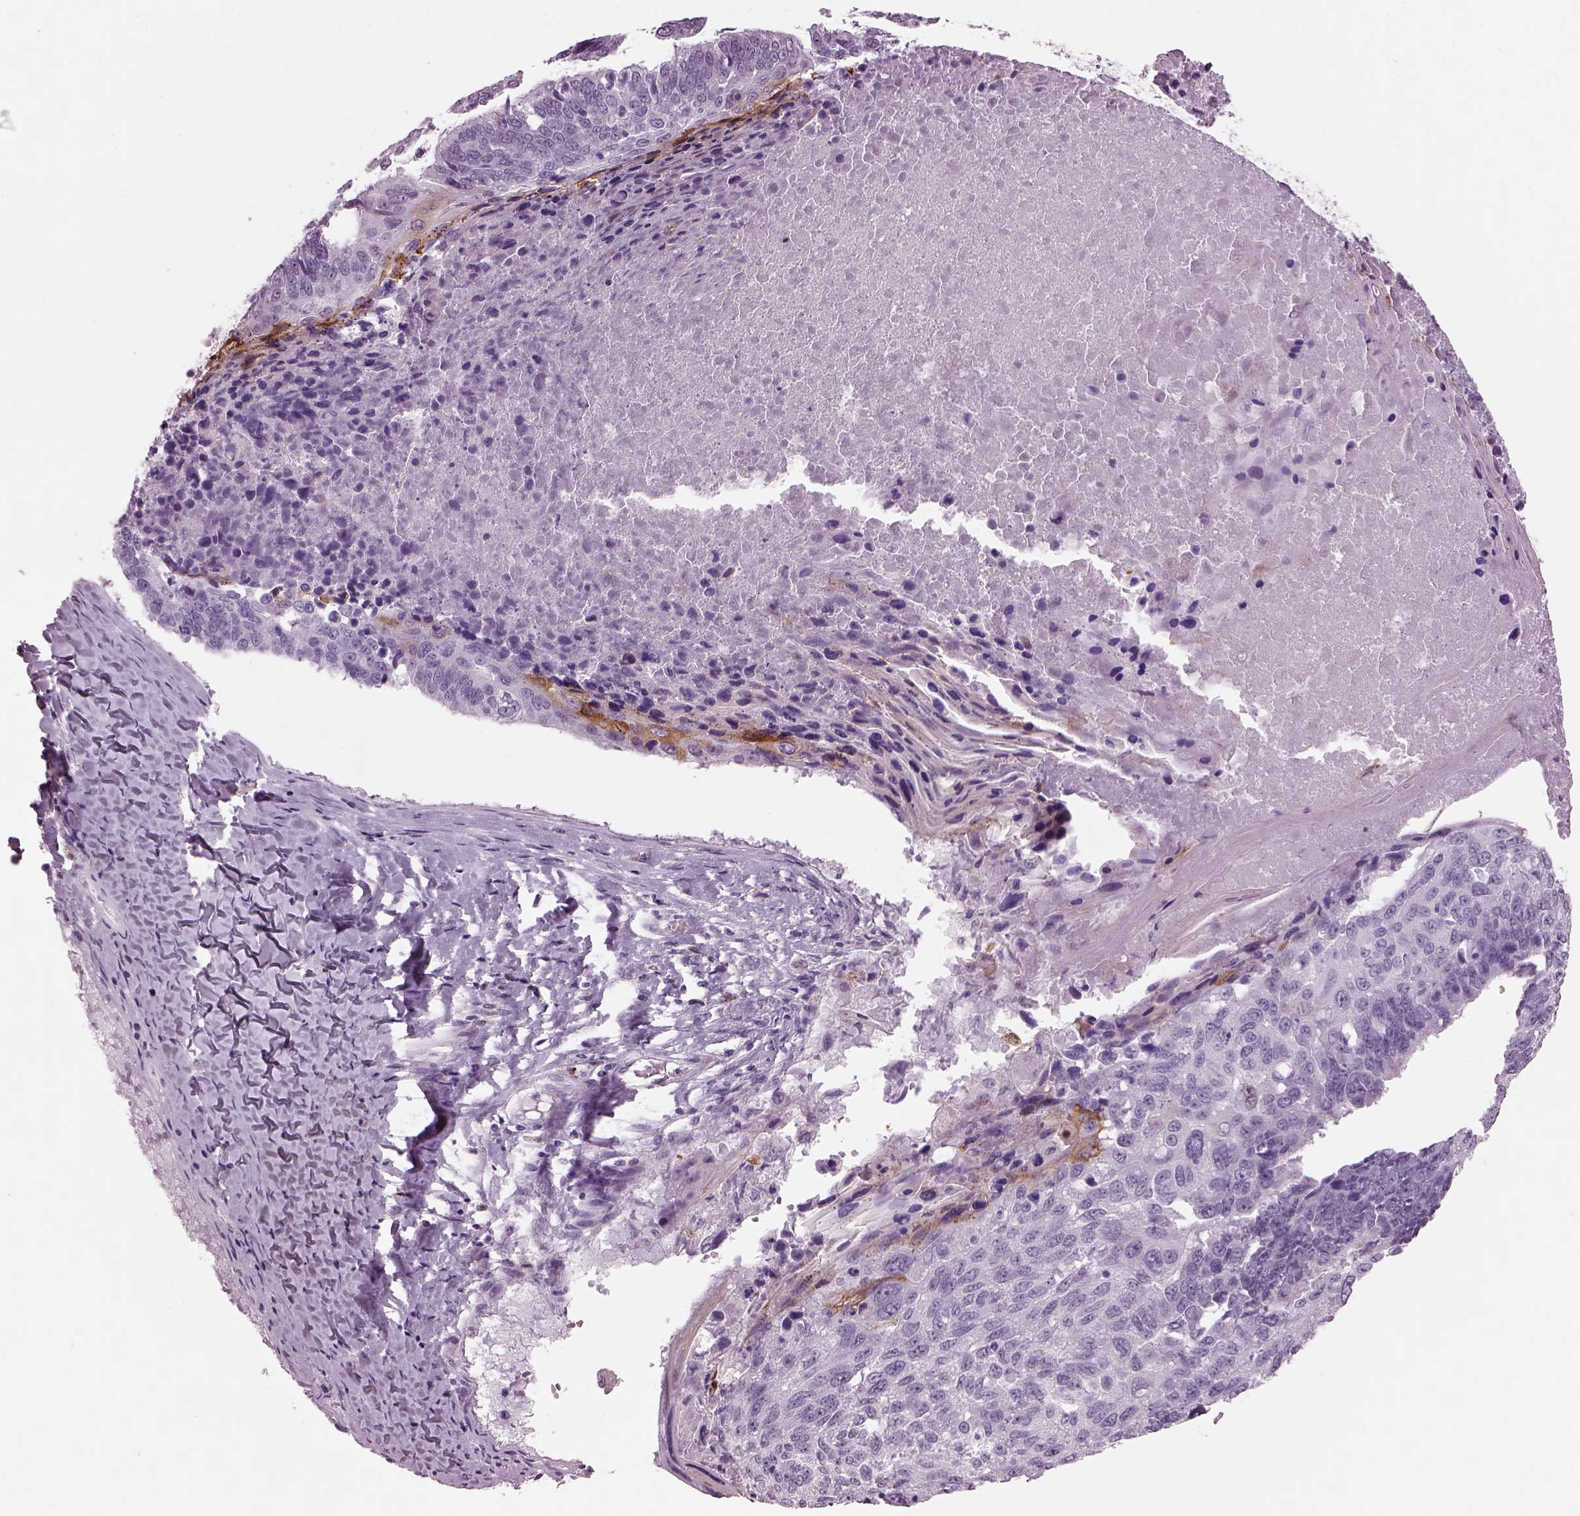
{"staining": {"intensity": "negative", "quantity": "none", "location": "none"}, "tissue": "lung cancer", "cell_type": "Tumor cells", "image_type": "cancer", "snomed": [{"axis": "morphology", "description": "Squamous cell carcinoma, NOS"}, {"axis": "topography", "description": "Lung"}], "caption": "A photomicrograph of lung squamous cell carcinoma stained for a protein displays no brown staining in tumor cells.", "gene": "PRR9", "patient": {"sex": "male", "age": 73}}